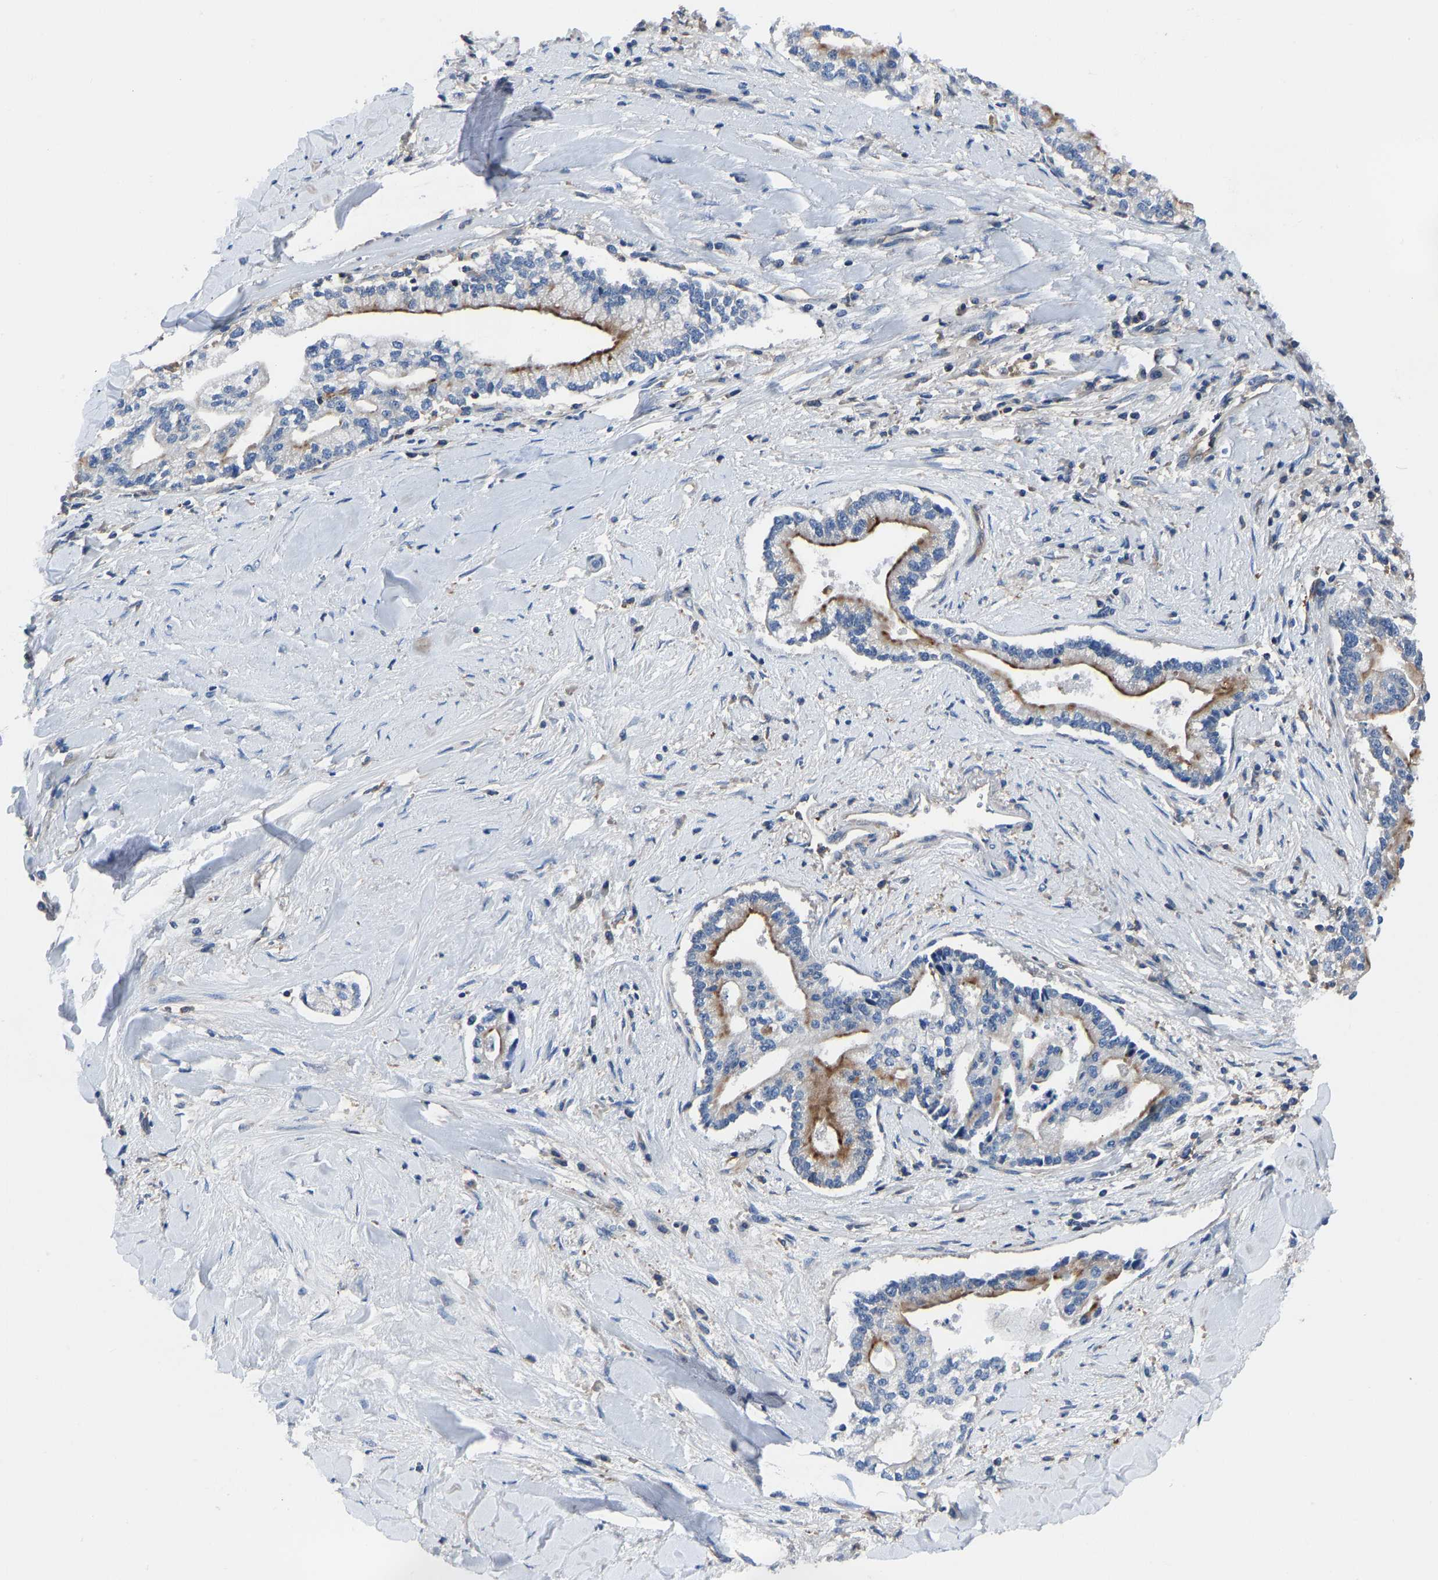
{"staining": {"intensity": "moderate", "quantity": ">75%", "location": "cytoplasmic/membranous"}, "tissue": "liver cancer", "cell_type": "Tumor cells", "image_type": "cancer", "snomed": [{"axis": "morphology", "description": "Cholangiocarcinoma"}, {"axis": "topography", "description": "Liver"}], "caption": "Immunohistochemical staining of human liver cancer (cholangiocarcinoma) exhibits moderate cytoplasmic/membranous protein positivity in approximately >75% of tumor cells. (DAB (3,3'-diaminobenzidine) IHC, brown staining for protein, blue staining for nuclei).", "gene": "PRKAR1A", "patient": {"sex": "male", "age": 50}}